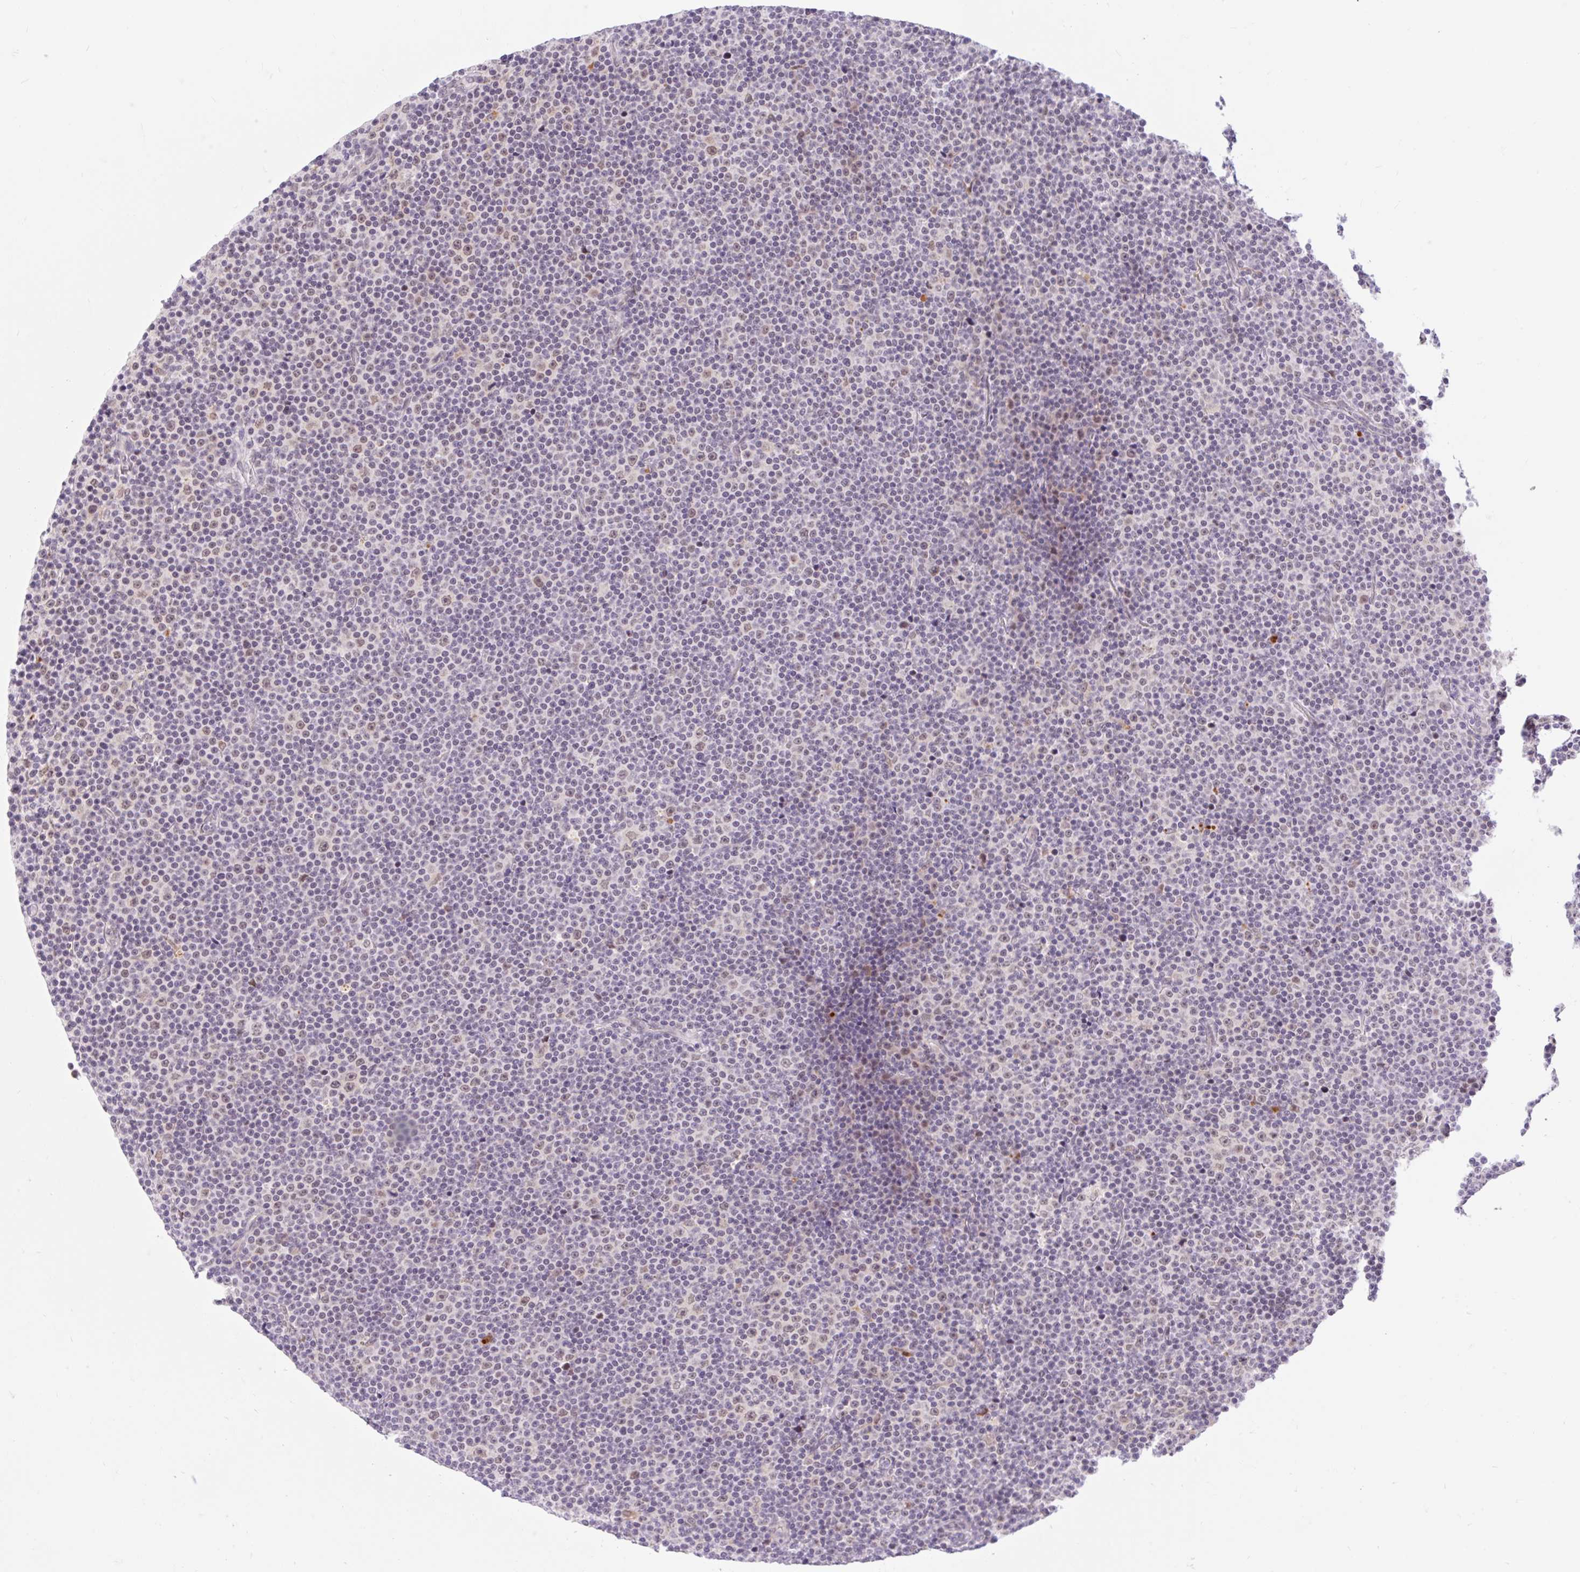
{"staining": {"intensity": "negative", "quantity": "none", "location": "none"}, "tissue": "lymphoma", "cell_type": "Tumor cells", "image_type": "cancer", "snomed": [{"axis": "morphology", "description": "Malignant lymphoma, non-Hodgkin's type, Low grade"}, {"axis": "topography", "description": "Lymph node"}], "caption": "DAB (3,3'-diaminobenzidine) immunohistochemical staining of human lymphoma demonstrates no significant staining in tumor cells.", "gene": "SRSF10", "patient": {"sex": "female", "age": 67}}